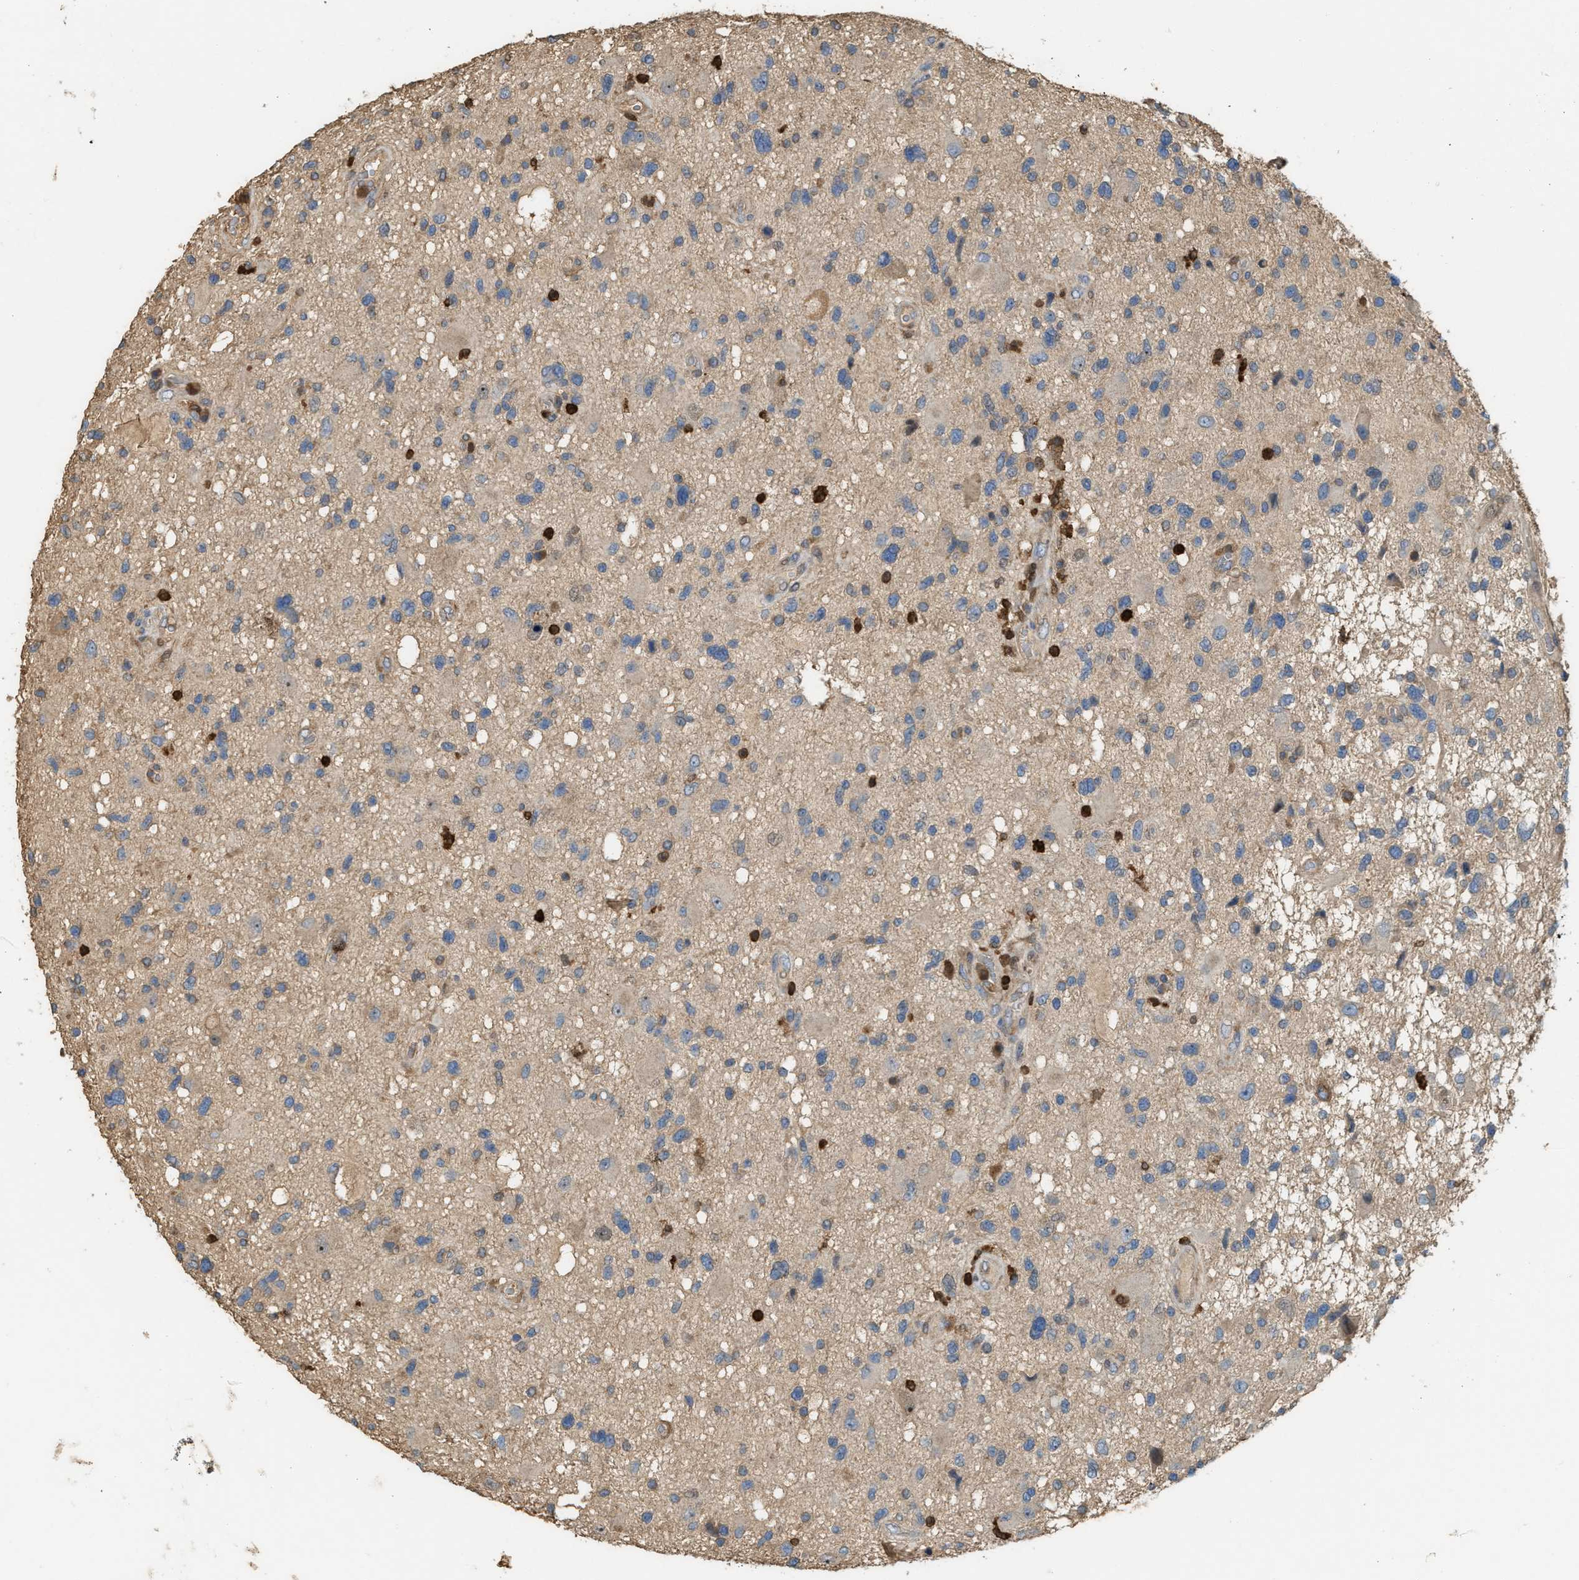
{"staining": {"intensity": "weak", "quantity": ">75%", "location": "cytoplasmic/membranous"}, "tissue": "glioma", "cell_type": "Tumor cells", "image_type": "cancer", "snomed": [{"axis": "morphology", "description": "Glioma, malignant, High grade"}, {"axis": "topography", "description": "Brain"}], "caption": "There is low levels of weak cytoplasmic/membranous positivity in tumor cells of glioma, as demonstrated by immunohistochemical staining (brown color).", "gene": "SERPINB5", "patient": {"sex": "male", "age": 33}}